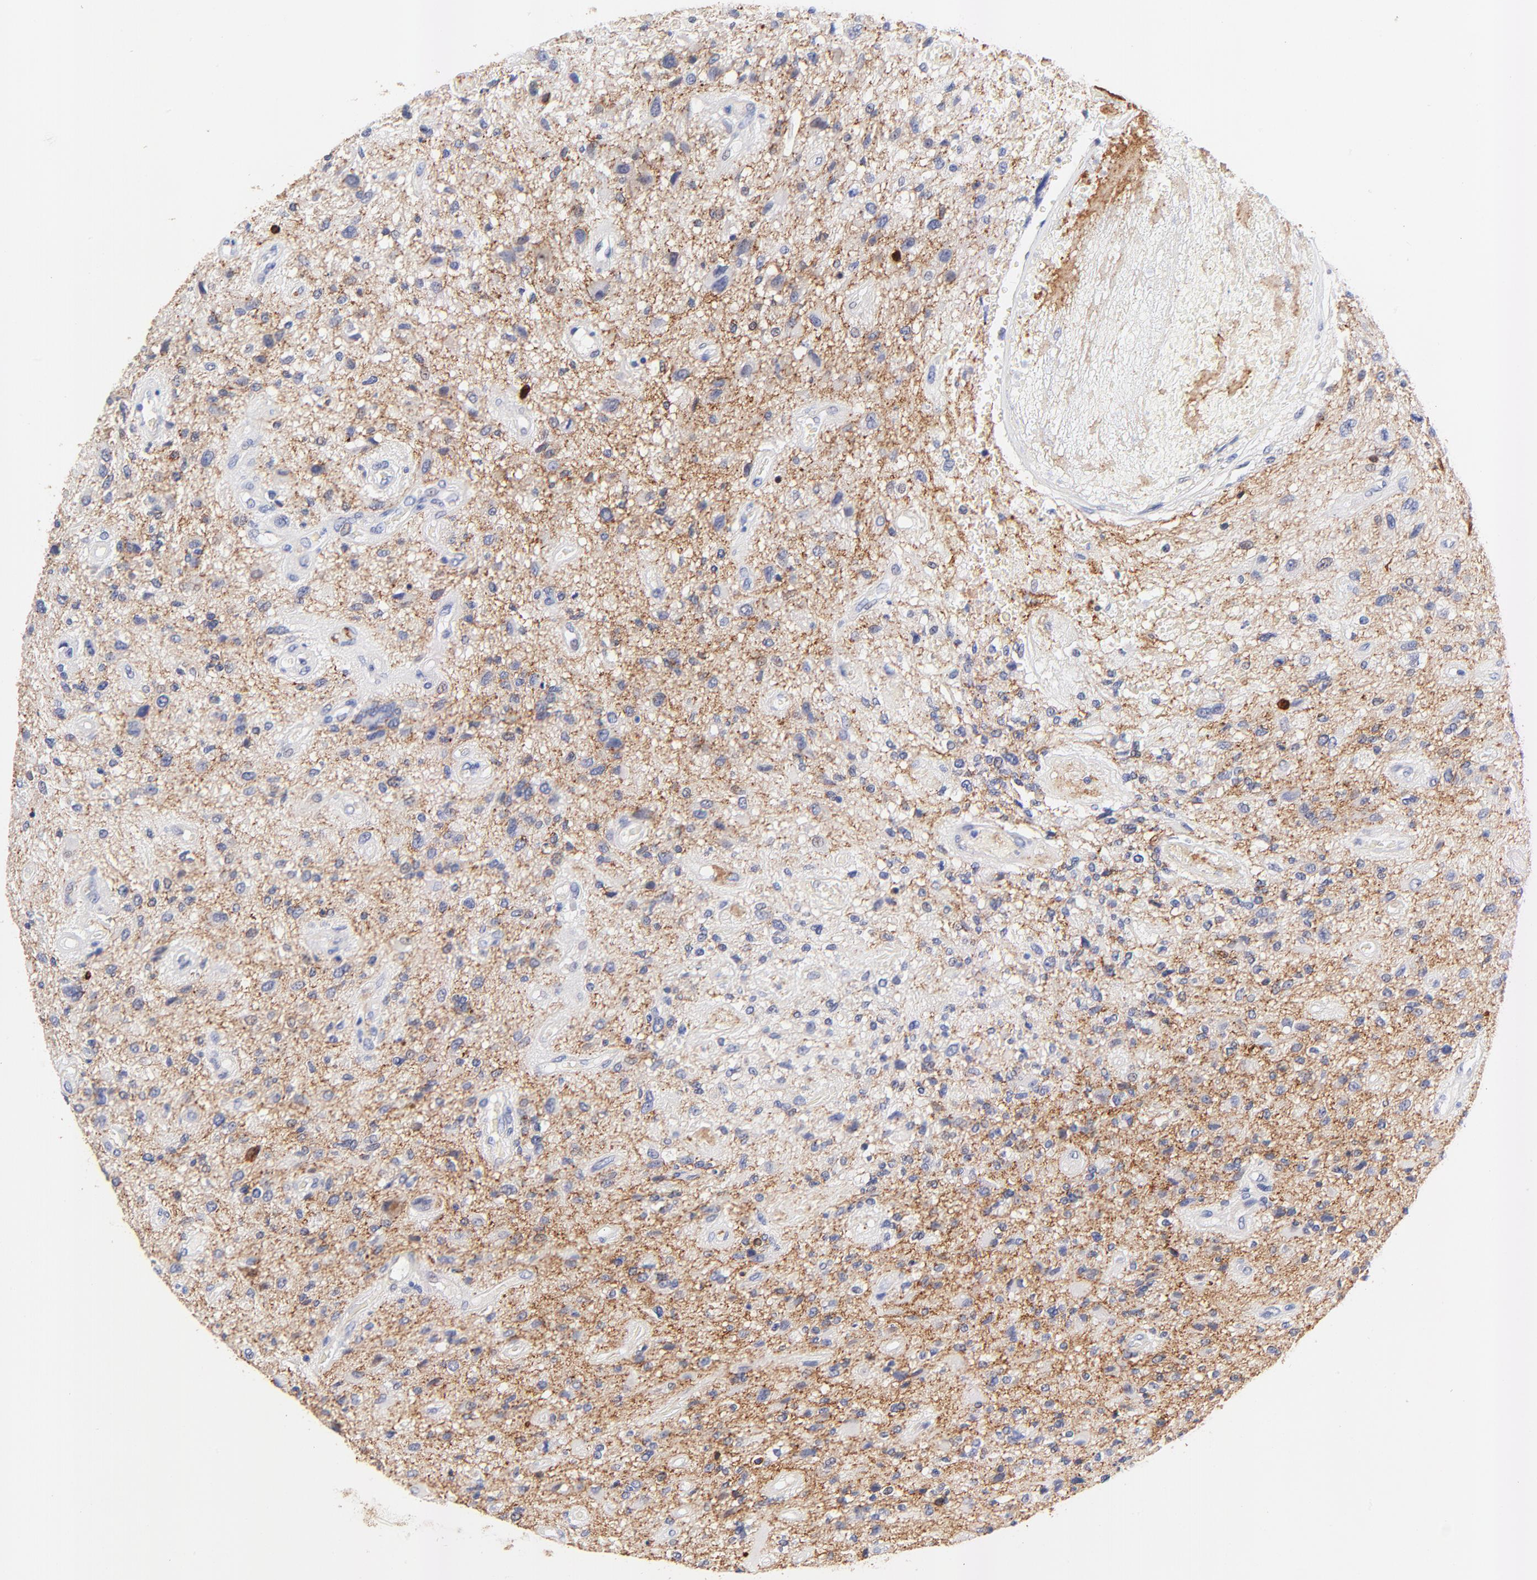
{"staining": {"intensity": "negative", "quantity": "none", "location": "none"}, "tissue": "glioma", "cell_type": "Tumor cells", "image_type": "cancer", "snomed": [{"axis": "morphology", "description": "Normal tissue, NOS"}, {"axis": "morphology", "description": "Glioma, malignant, High grade"}, {"axis": "topography", "description": "Cerebral cortex"}], "caption": "A histopathology image of malignant glioma (high-grade) stained for a protein reveals no brown staining in tumor cells. (DAB (3,3'-diaminobenzidine) IHC with hematoxylin counter stain).", "gene": "FAM117B", "patient": {"sex": "male", "age": 75}}